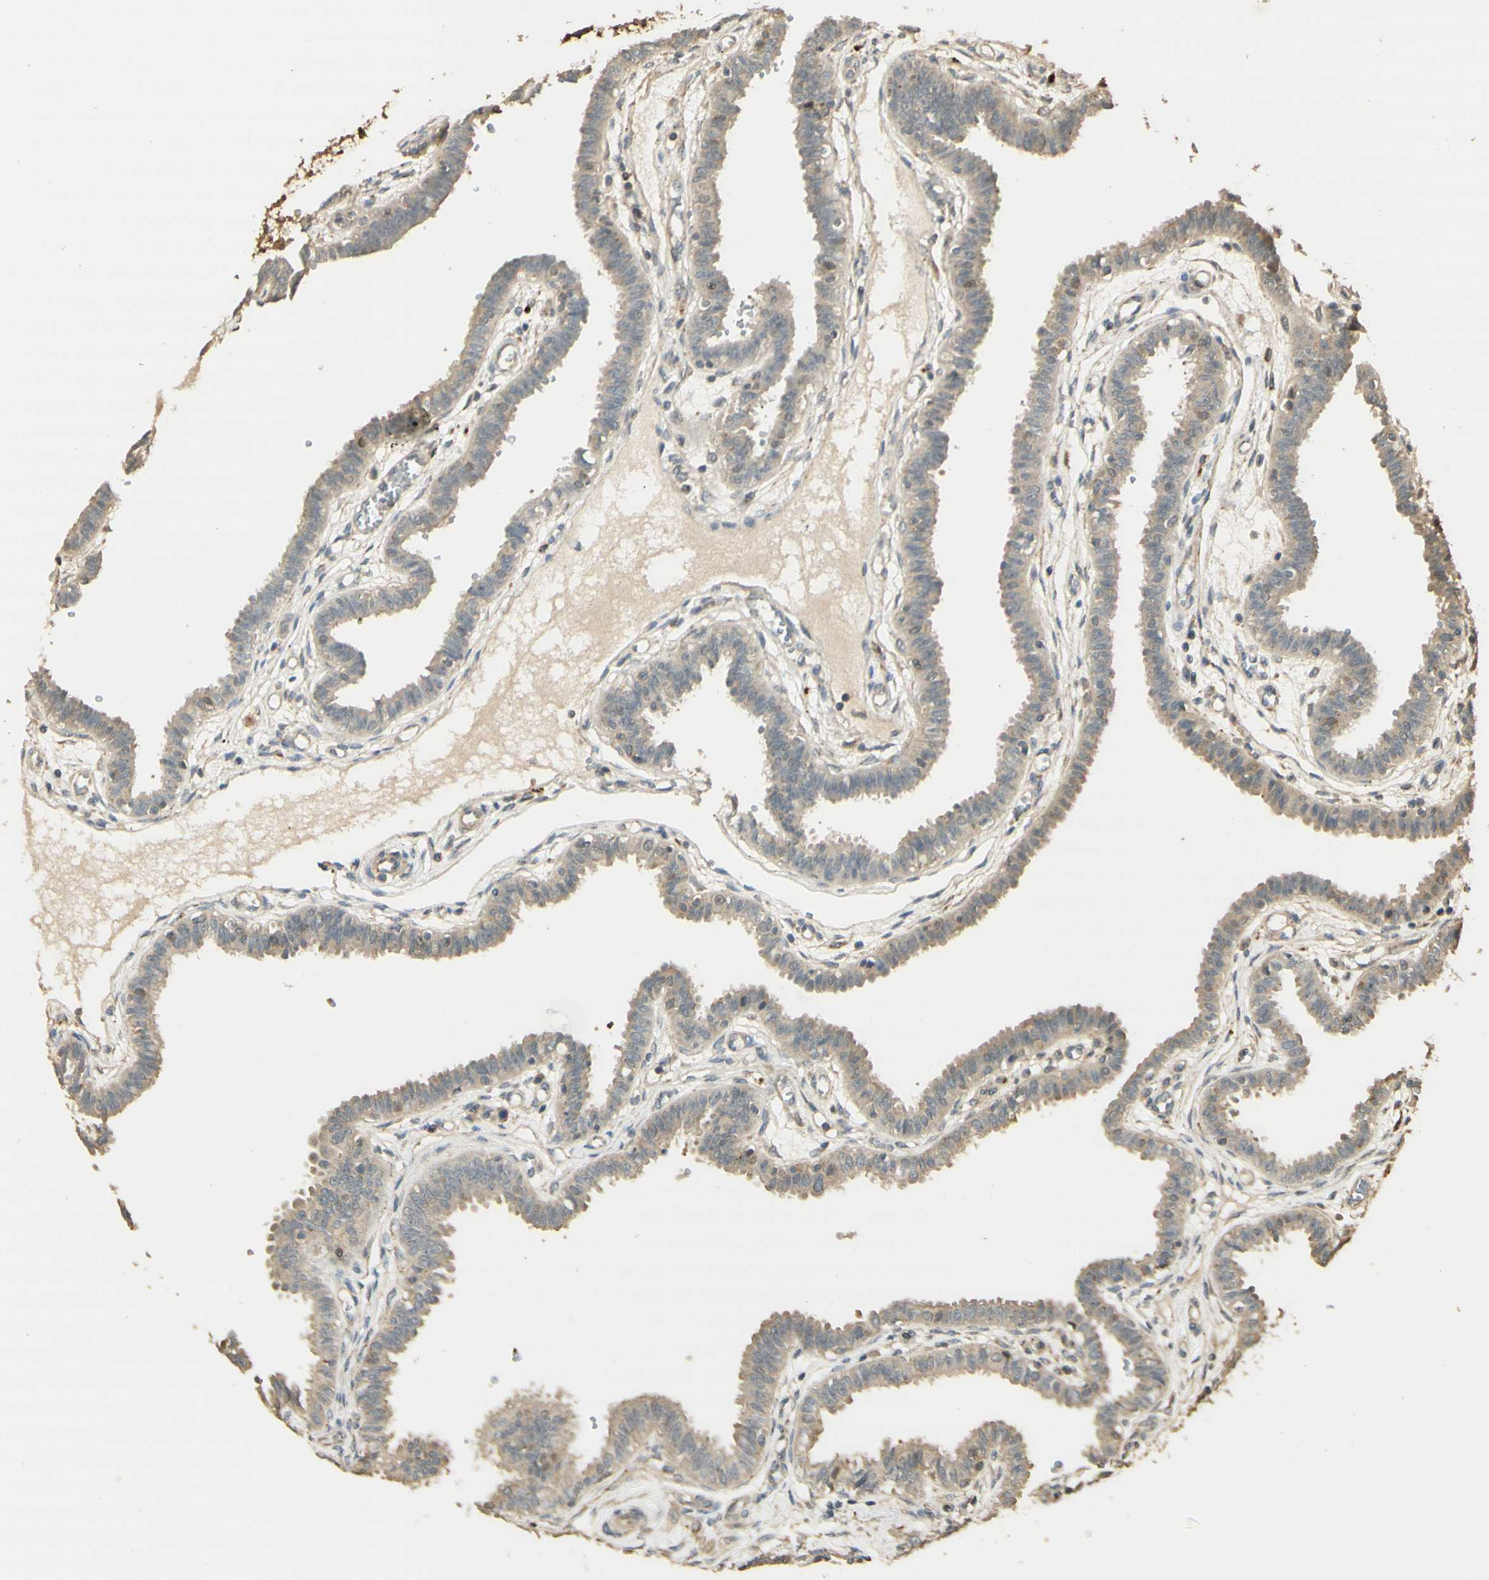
{"staining": {"intensity": "moderate", "quantity": "<25%", "location": "cytoplasmic/membranous"}, "tissue": "fallopian tube", "cell_type": "Glandular cells", "image_type": "normal", "snomed": [{"axis": "morphology", "description": "Normal tissue, NOS"}, {"axis": "topography", "description": "Fallopian tube"}], "caption": "Fallopian tube stained with immunohistochemistry displays moderate cytoplasmic/membranous staining in approximately <25% of glandular cells. Nuclei are stained in blue.", "gene": "AGER", "patient": {"sex": "female", "age": 32}}